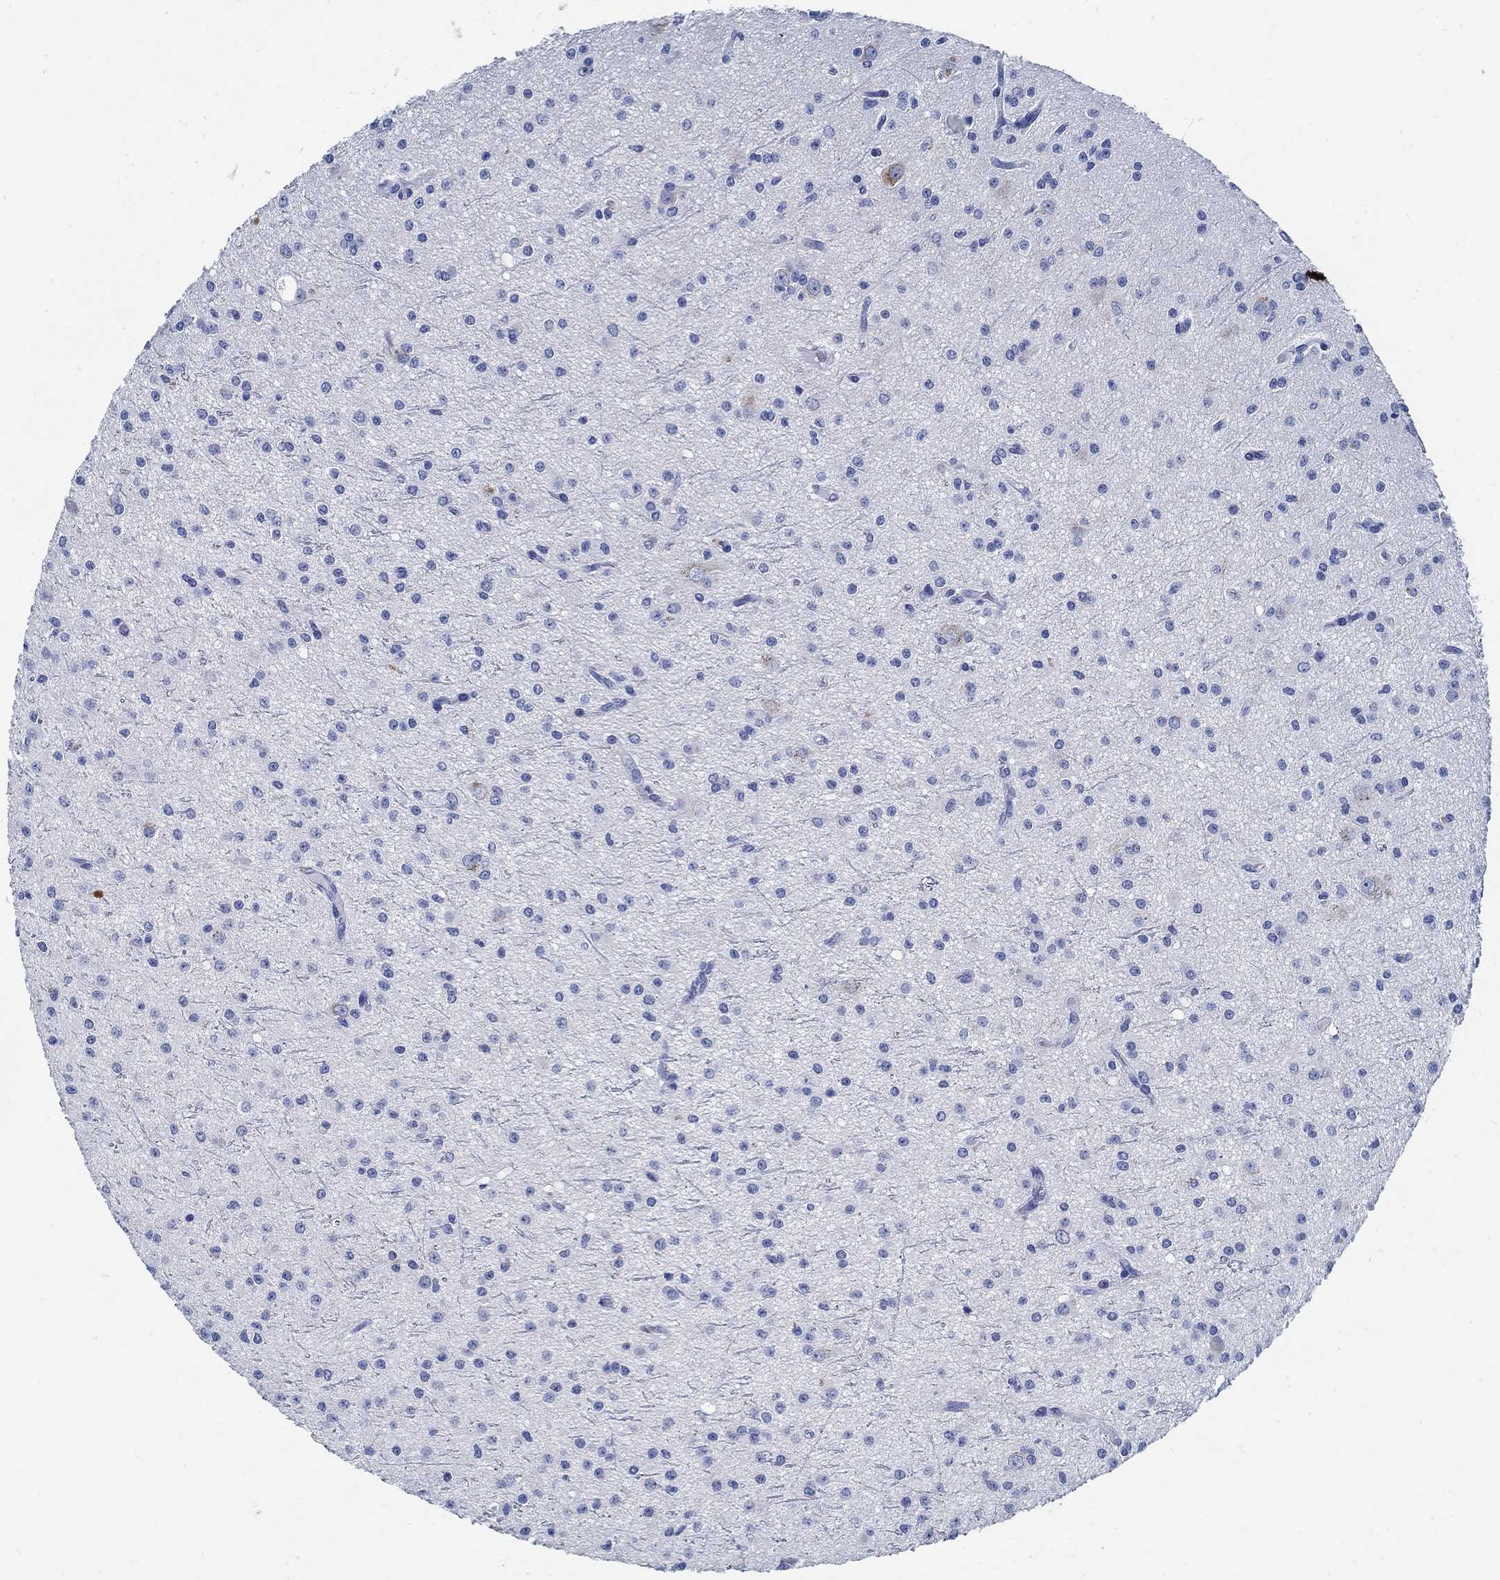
{"staining": {"intensity": "negative", "quantity": "none", "location": "none"}, "tissue": "glioma", "cell_type": "Tumor cells", "image_type": "cancer", "snomed": [{"axis": "morphology", "description": "Glioma, malignant, Low grade"}, {"axis": "topography", "description": "Brain"}], "caption": "High power microscopy micrograph of an immunohistochemistry photomicrograph of glioma, revealing no significant staining in tumor cells.", "gene": "SLC45A1", "patient": {"sex": "male", "age": 27}}